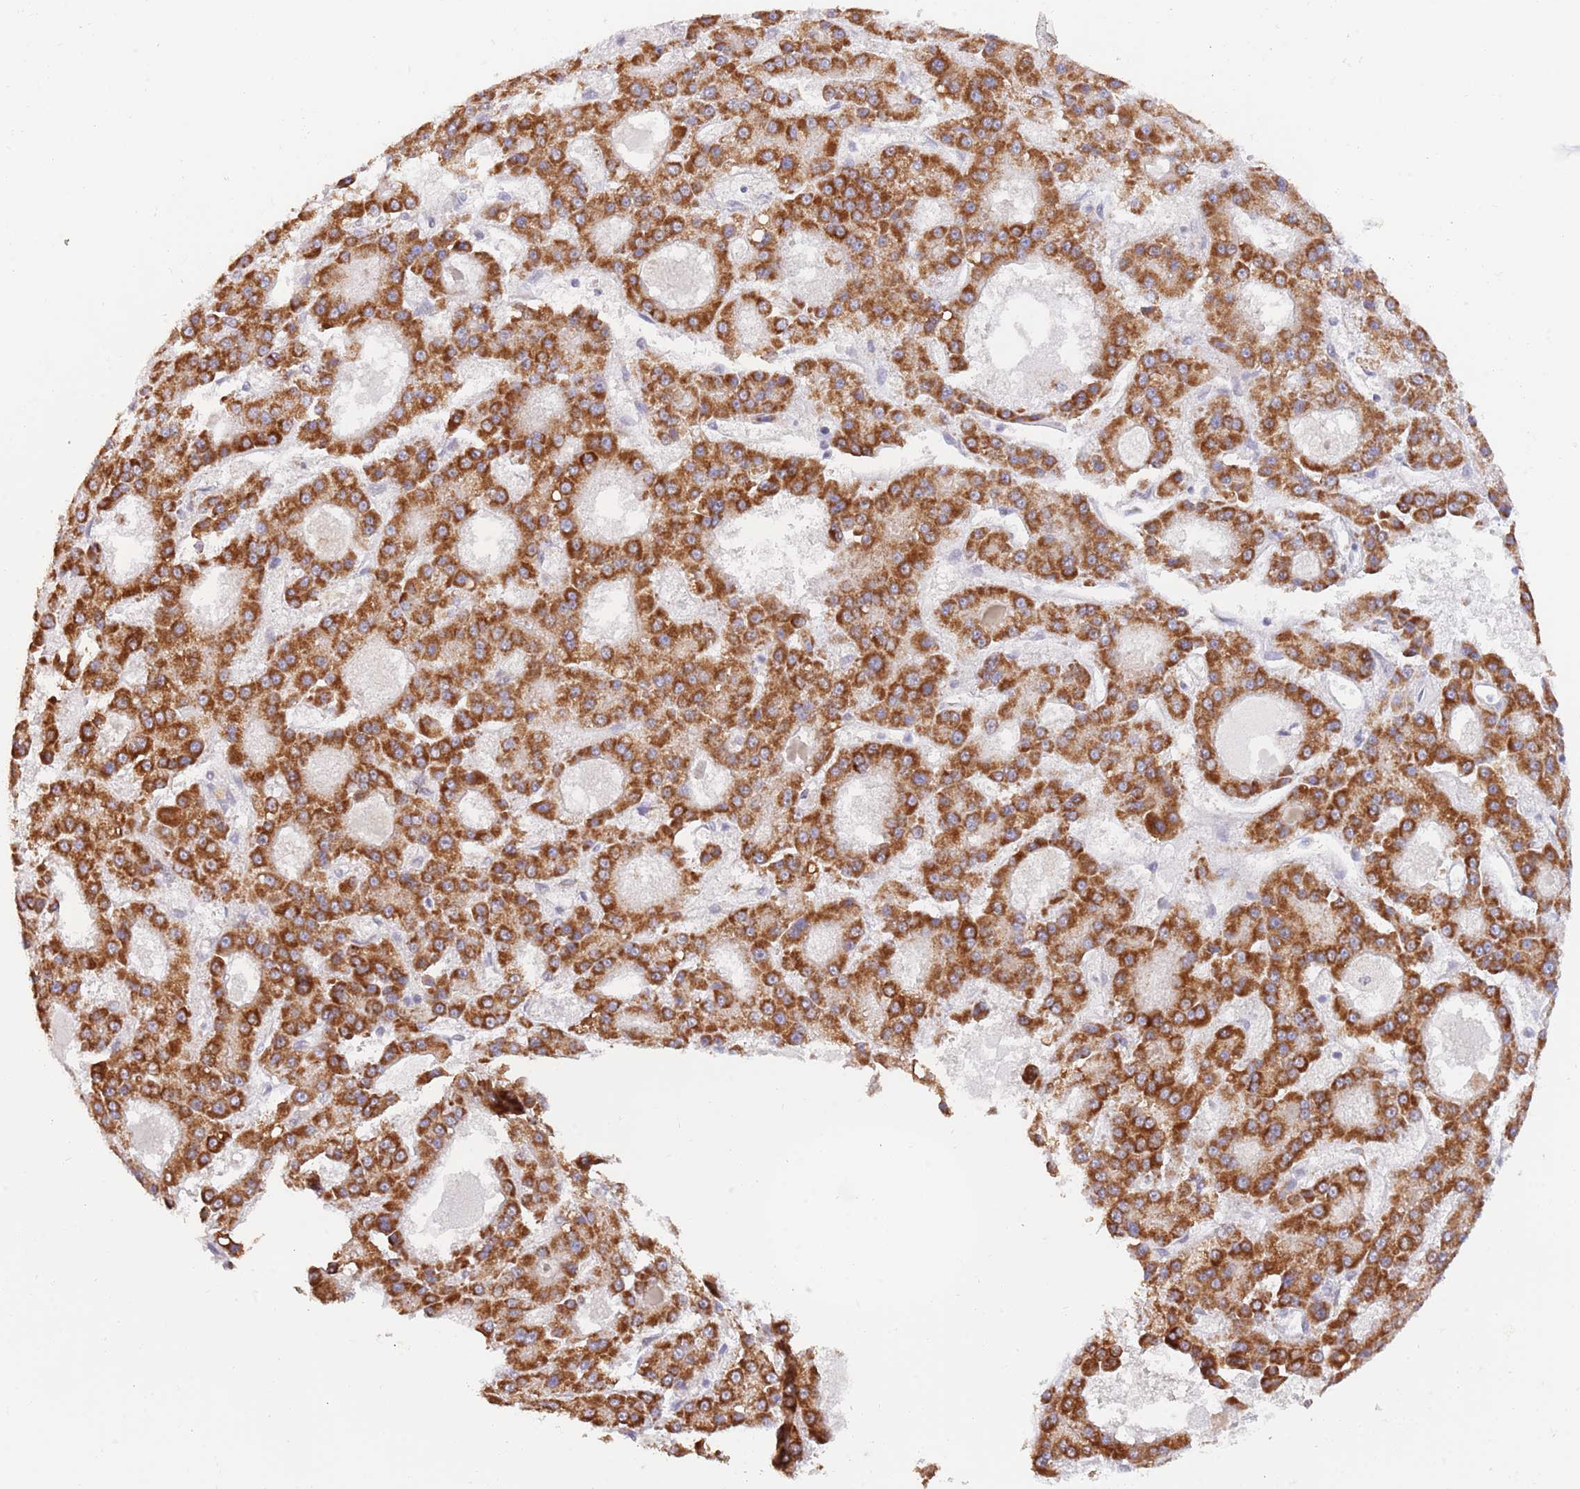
{"staining": {"intensity": "strong", "quantity": ">75%", "location": "cytoplasmic/membranous"}, "tissue": "liver cancer", "cell_type": "Tumor cells", "image_type": "cancer", "snomed": [{"axis": "morphology", "description": "Carcinoma, Hepatocellular, NOS"}, {"axis": "topography", "description": "Liver"}], "caption": "Immunohistochemical staining of human hepatocellular carcinoma (liver) demonstrates high levels of strong cytoplasmic/membranous protein positivity in about >75% of tumor cells.", "gene": "UQCC3", "patient": {"sex": "male", "age": 70}}